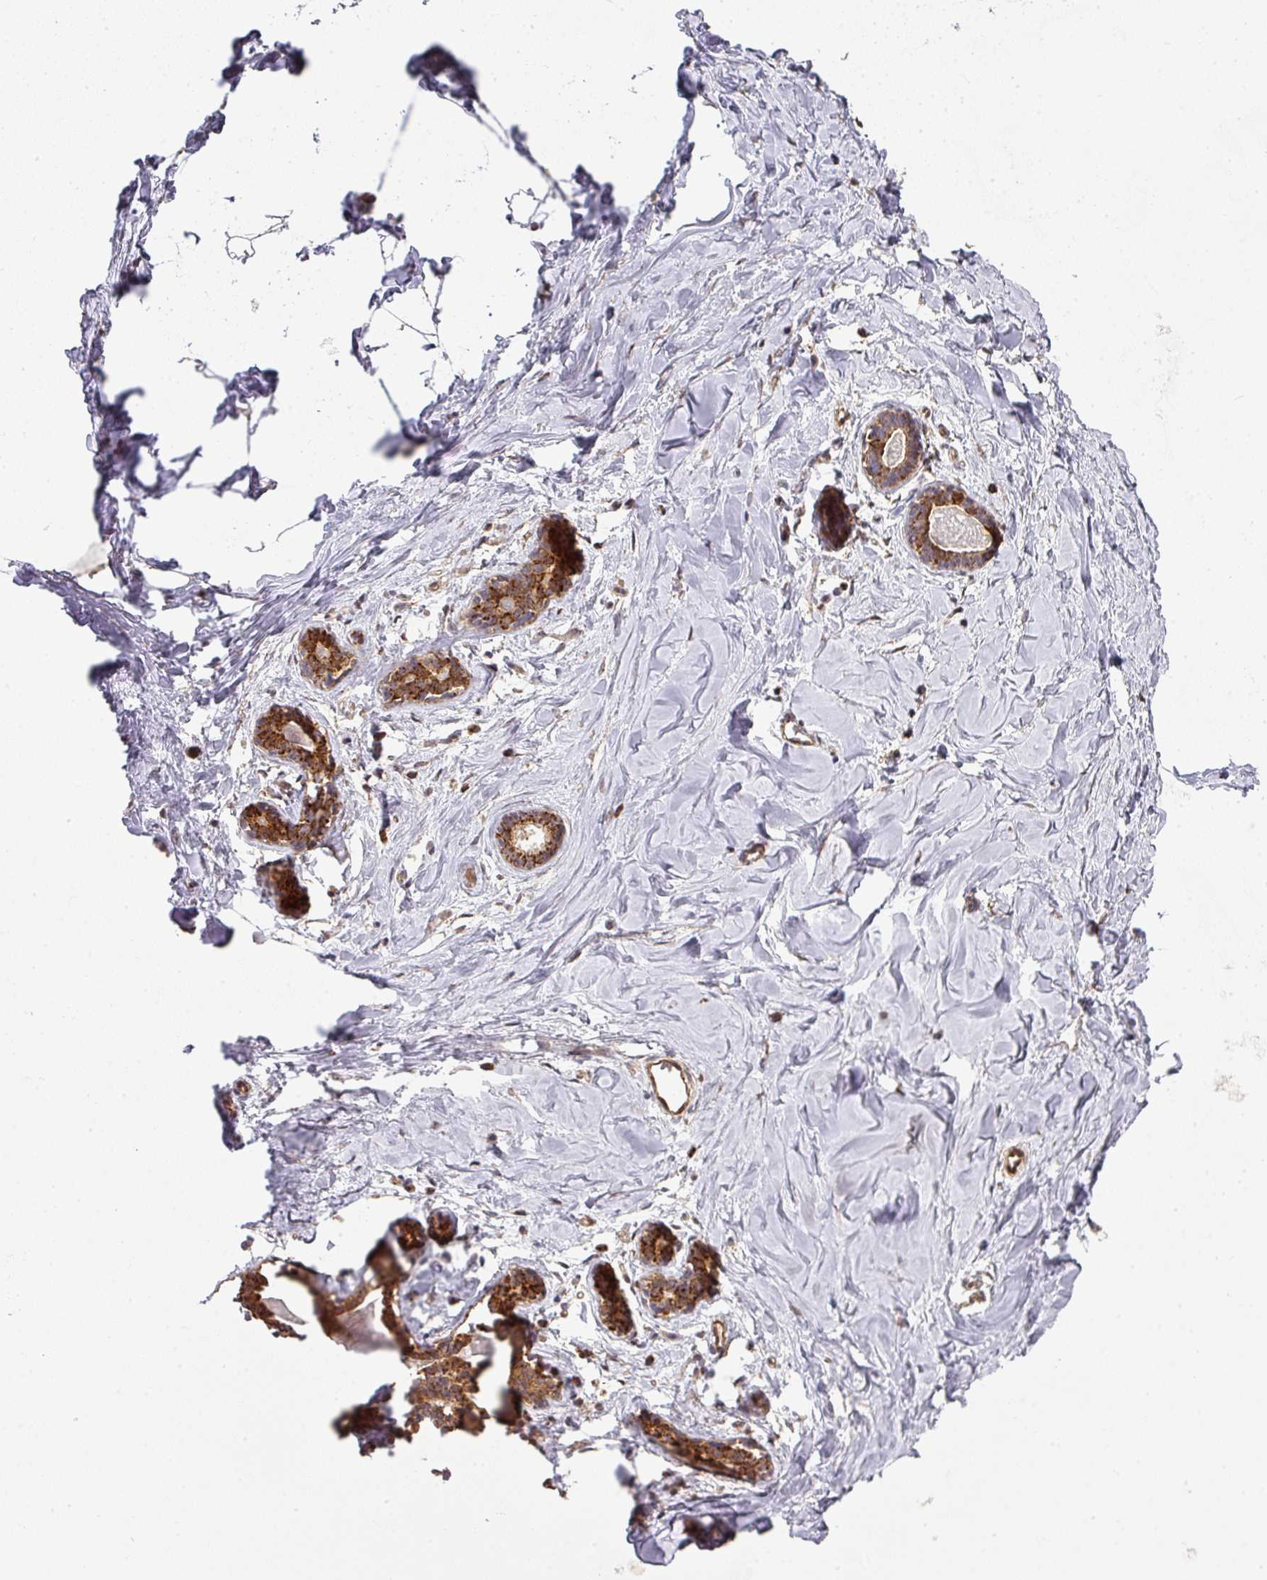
{"staining": {"intensity": "negative", "quantity": "none", "location": "none"}, "tissue": "breast", "cell_type": "Adipocytes", "image_type": "normal", "snomed": [{"axis": "morphology", "description": "Normal tissue, NOS"}, {"axis": "topography", "description": "Breast"}], "caption": "The IHC histopathology image has no significant positivity in adipocytes of breast. The staining is performed using DAB brown chromogen with nuclei counter-stained in using hematoxylin.", "gene": "STK35", "patient": {"sex": "female", "age": 23}}